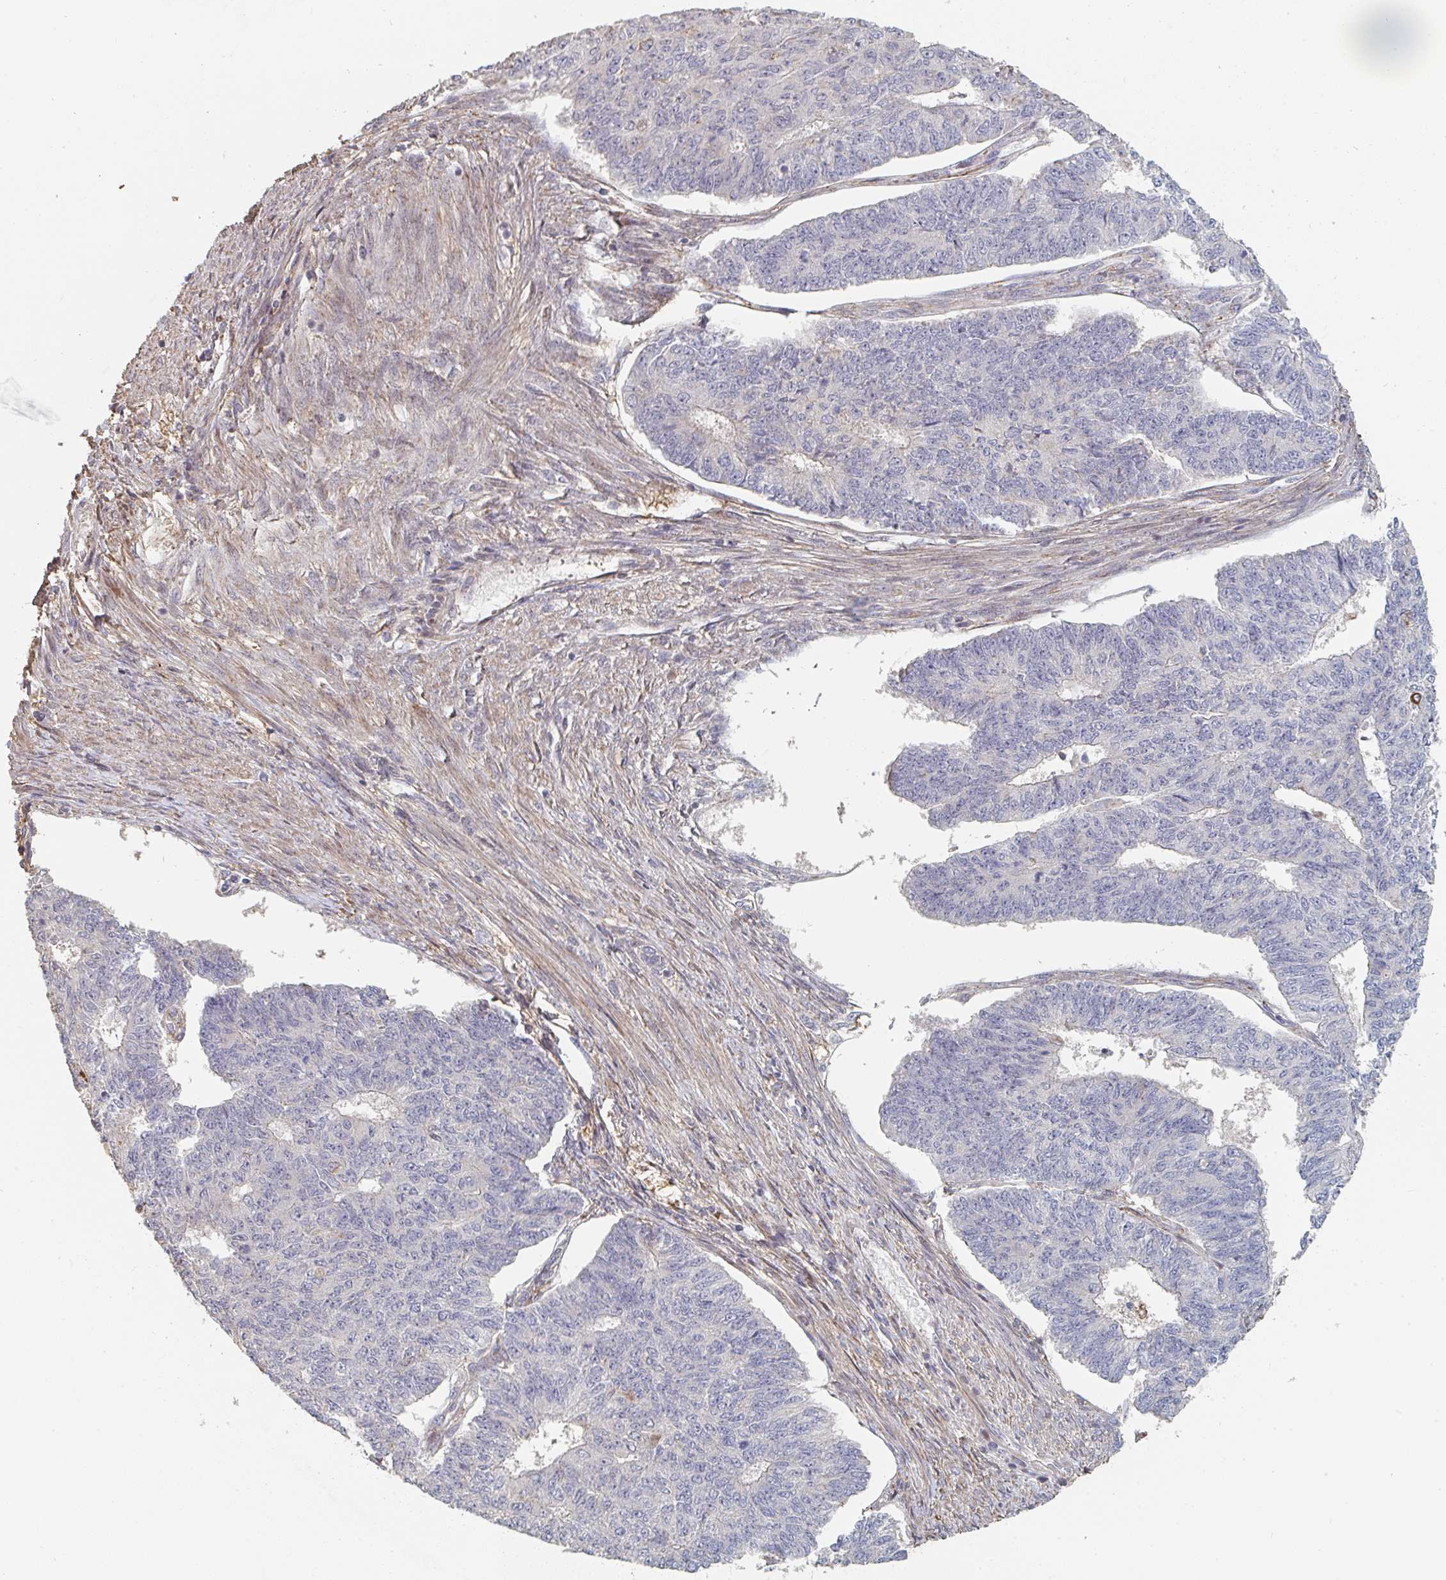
{"staining": {"intensity": "negative", "quantity": "none", "location": "none"}, "tissue": "endometrial cancer", "cell_type": "Tumor cells", "image_type": "cancer", "snomed": [{"axis": "morphology", "description": "Adenocarcinoma, NOS"}, {"axis": "topography", "description": "Endometrium"}], "caption": "An immunohistochemistry photomicrograph of adenocarcinoma (endometrial) is shown. There is no staining in tumor cells of adenocarcinoma (endometrial).", "gene": "PTEN", "patient": {"sex": "female", "age": 32}}